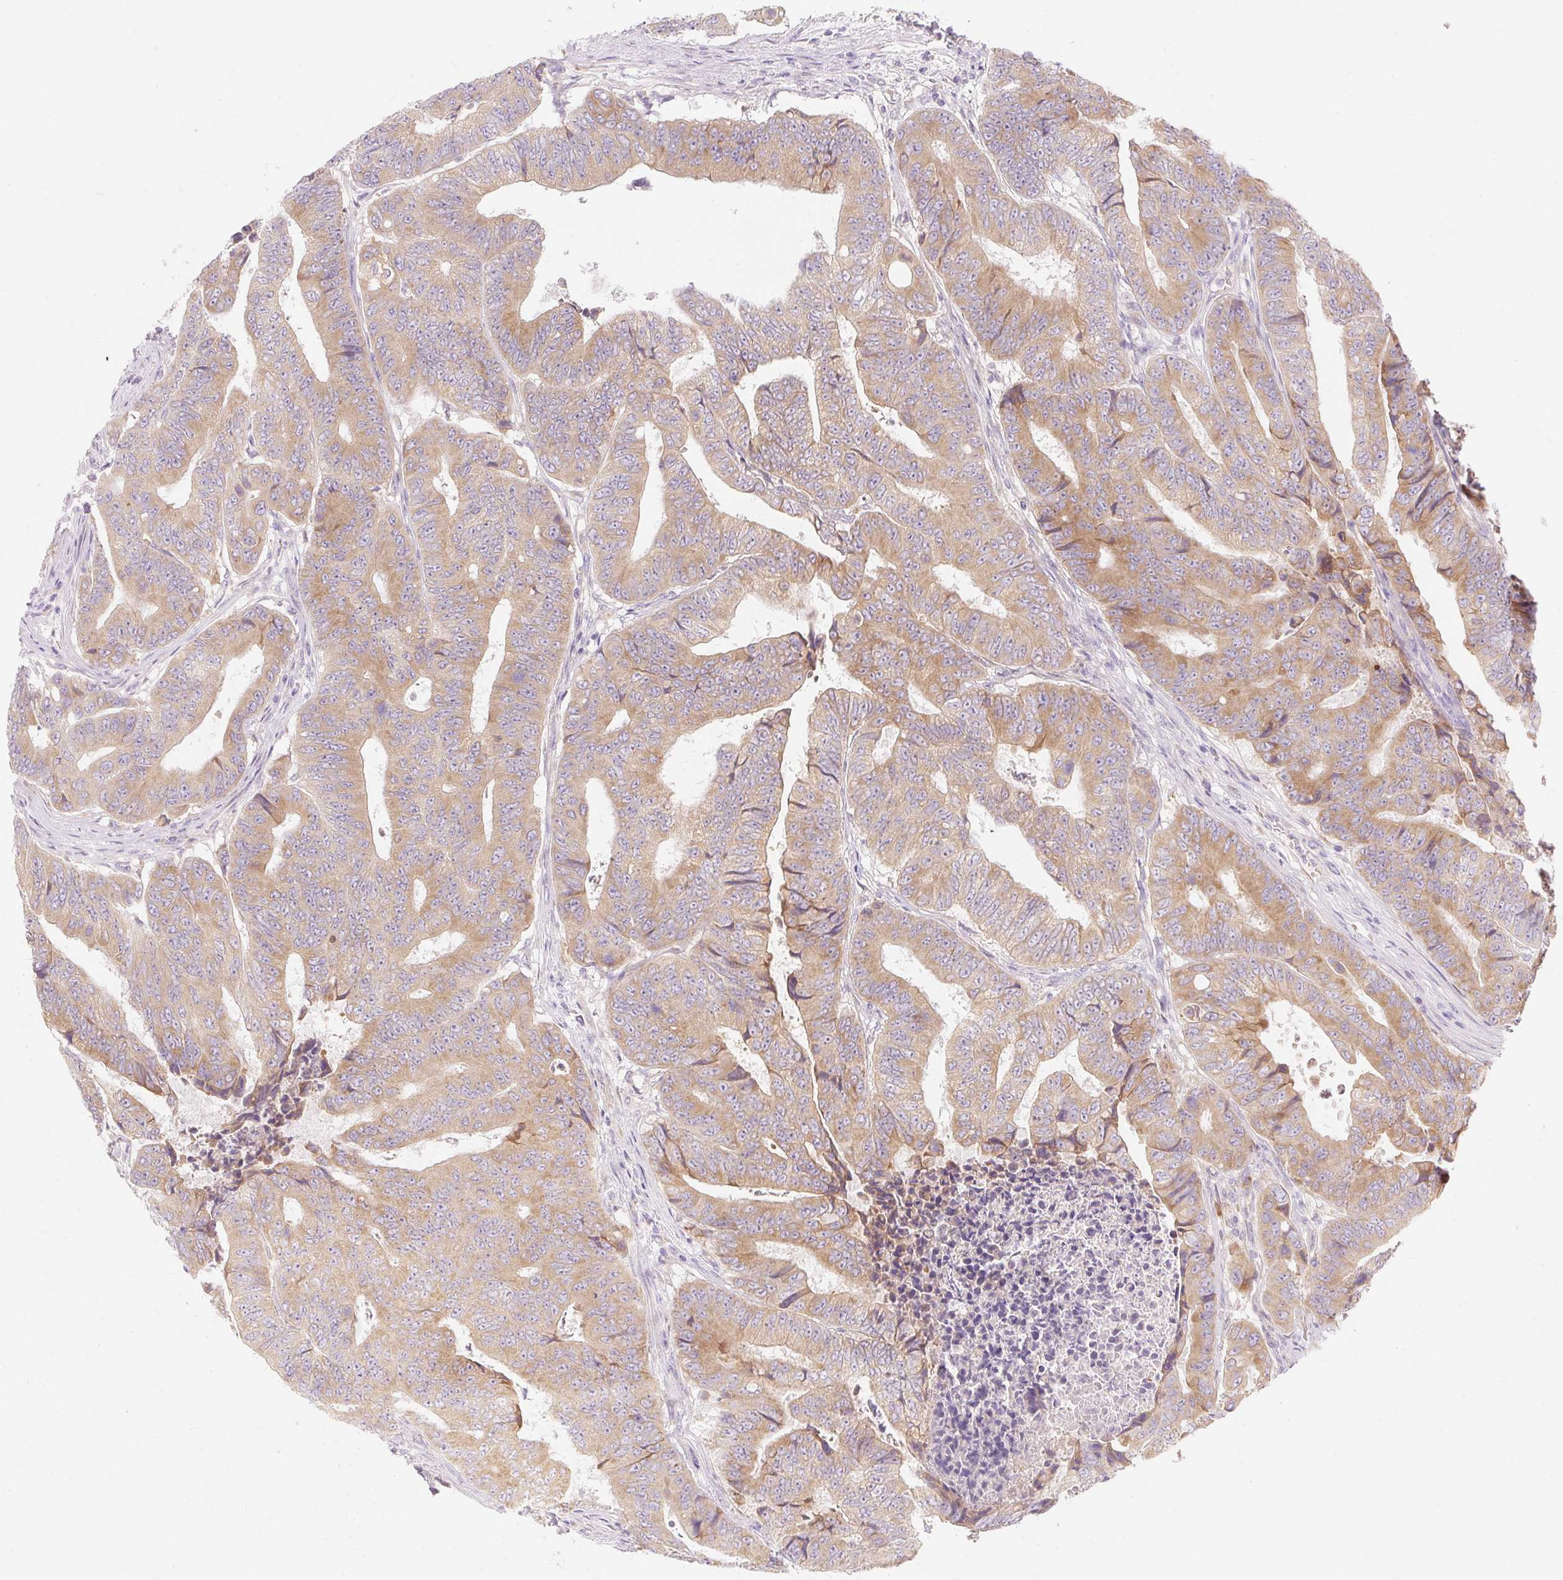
{"staining": {"intensity": "moderate", "quantity": ">75%", "location": "cytoplasmic/membranous"}, "tissue": "colorectal cancer", "cell_type": "Tumor cells", "image_type": "cancer", "snomed": [{"axis": "morphology", "description": "Adenocarcinoma, NOS"}, {"axis": "topography", "description": "Colon"}], "caption": "Moderate cytoplasmic/membranous protein expression is appreciated in approximately >75% of tumor cells in colorectal adenocarcinoma. Nuclei are stained in blue.", "gene": "MYO1D", "patient": {"sex": "female", "age": 48}}